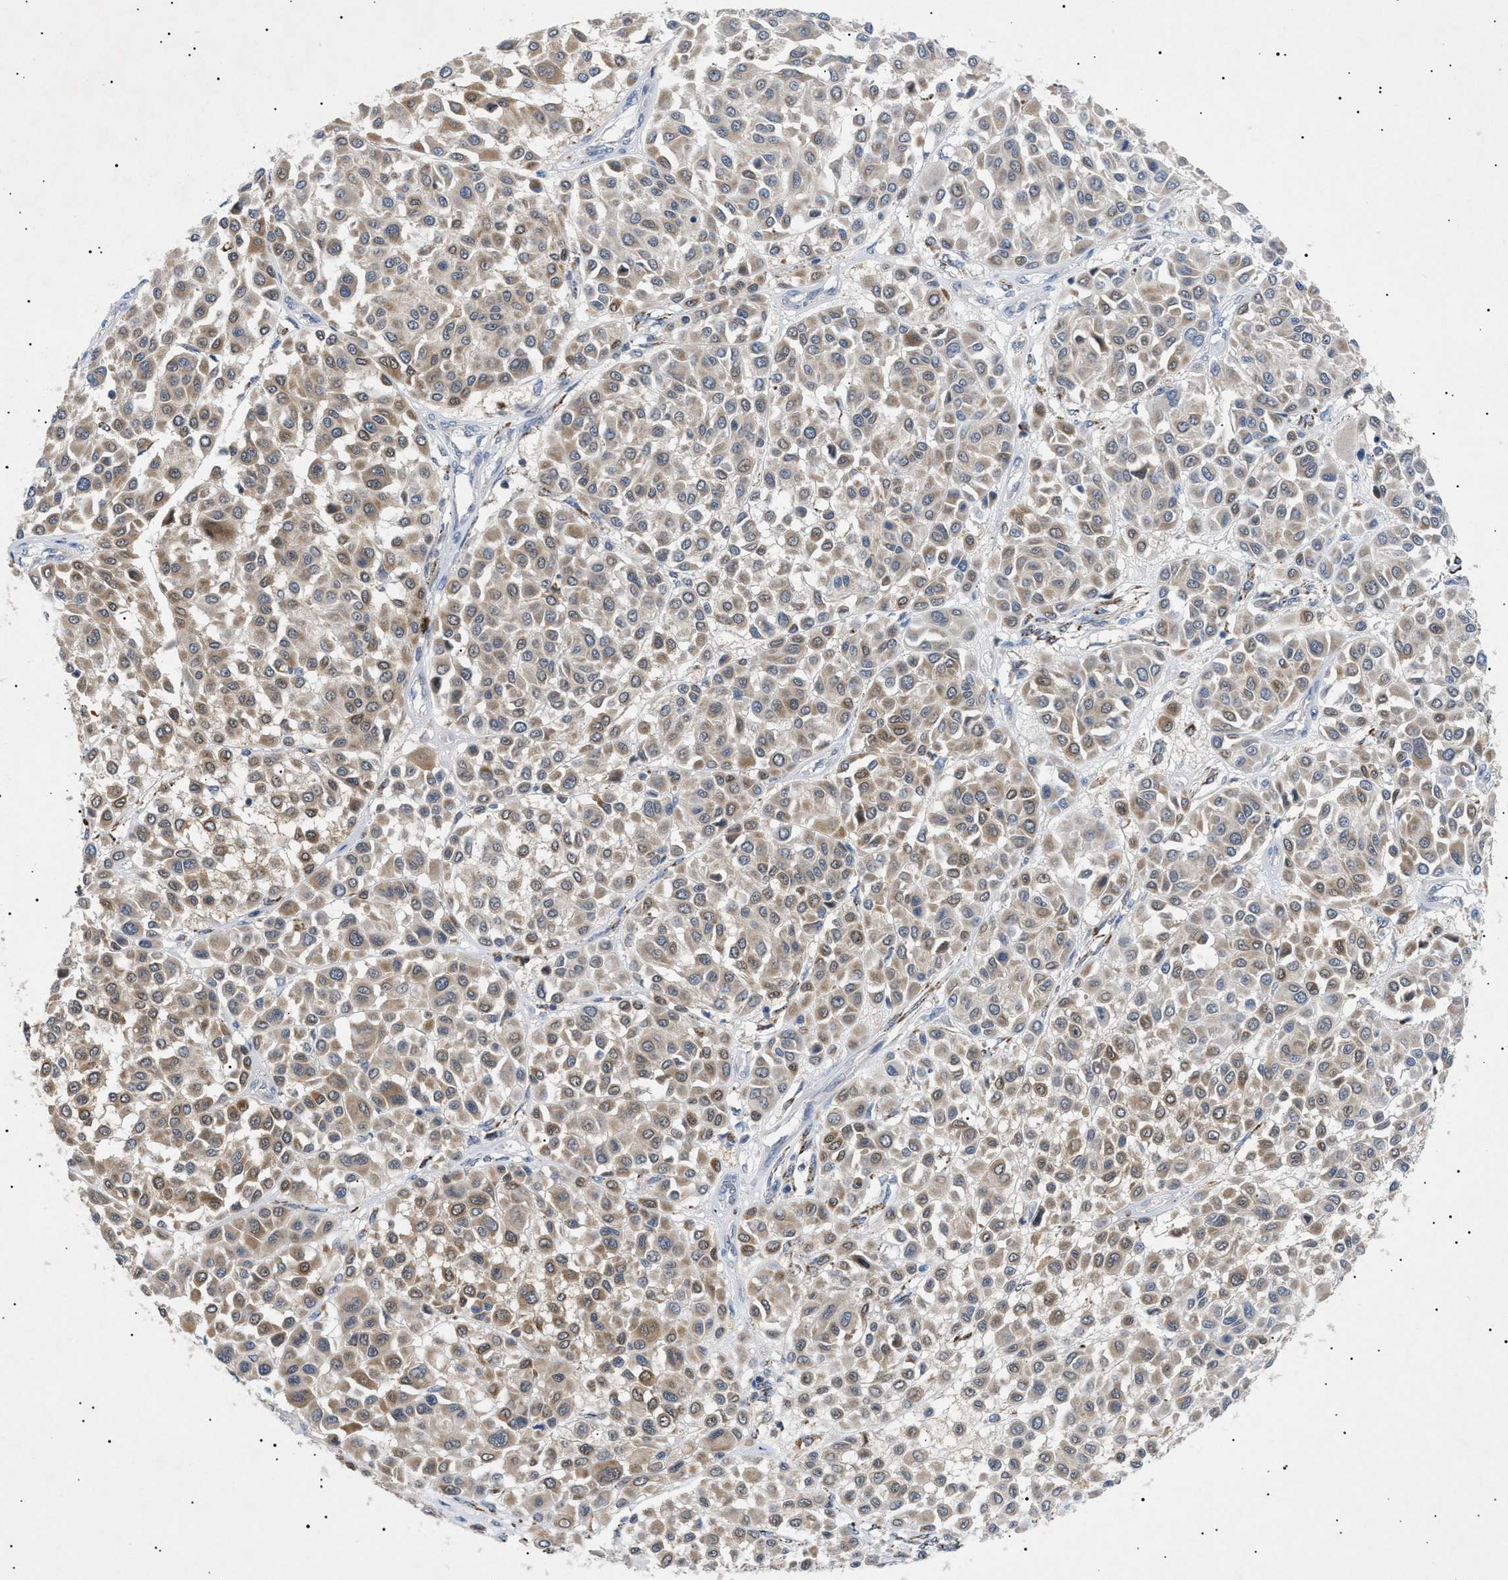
{"staining": {"intensity": "moderate", "quantity": "25%-75%", "location": "cytoplasmic/membranous"}, "tissue": "melanoma", "cell_type": "Tumor cells", "image_type": "cancer", "snomed": [{"axis": "morphology", "description": "Malignant melanoma, Metastatic site"}, {"axis": "topography", "description": "Soft tissue"}], "caption": "Brown immunohistochemical staining in melanoma demonstrates moderate cytoplasmic/membranous staining in approximately 25%-75% of tumor cells.", "gene": "SIRT5", "patient": {"sex": "male", "age": 41}}